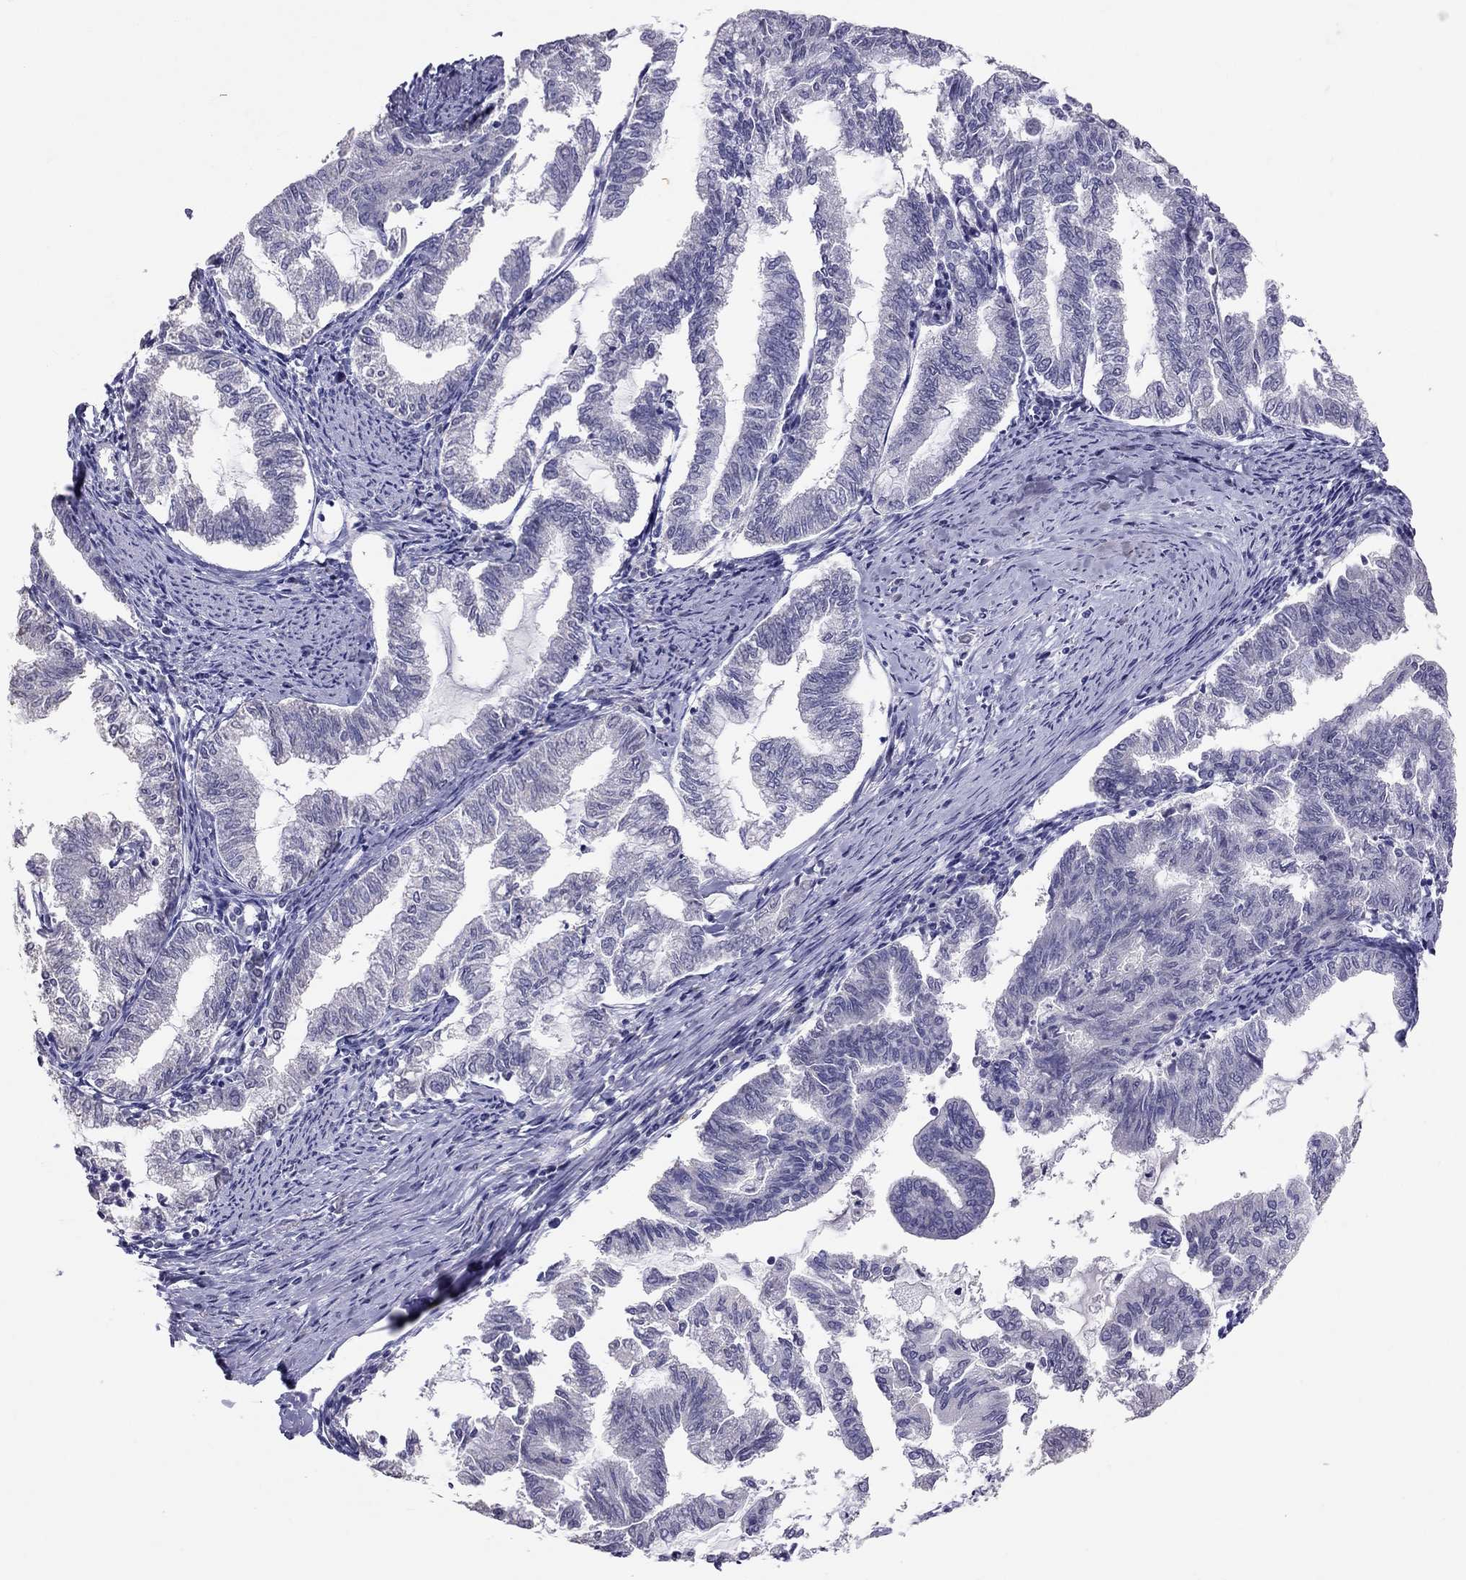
{"staining": {"intensity": "negative", "quantity": "none", "location": "none"}, "tissue": "endometrial cancer", "cell_type": "Tumor cells", "image_type": "cancer", "snomed": [{"axis": "morphology", "description": "Adenocarcinoma, NOS"}, {"axis": "topography", "description": "Endometrium"}], "caption": "High magnification brightfield microscopy of endometrial adenocarcinoma stained with DAB (3,3'-diaminobenzidine) (brown) and counterstained with hematoxylin (blue): tumor cells show no significant staining. (DAB immunohistochemistry (IHC) with hematoxylin counter stain).", "gene": "PSMB11", "patient": {"sex": "female", "age": 79}}